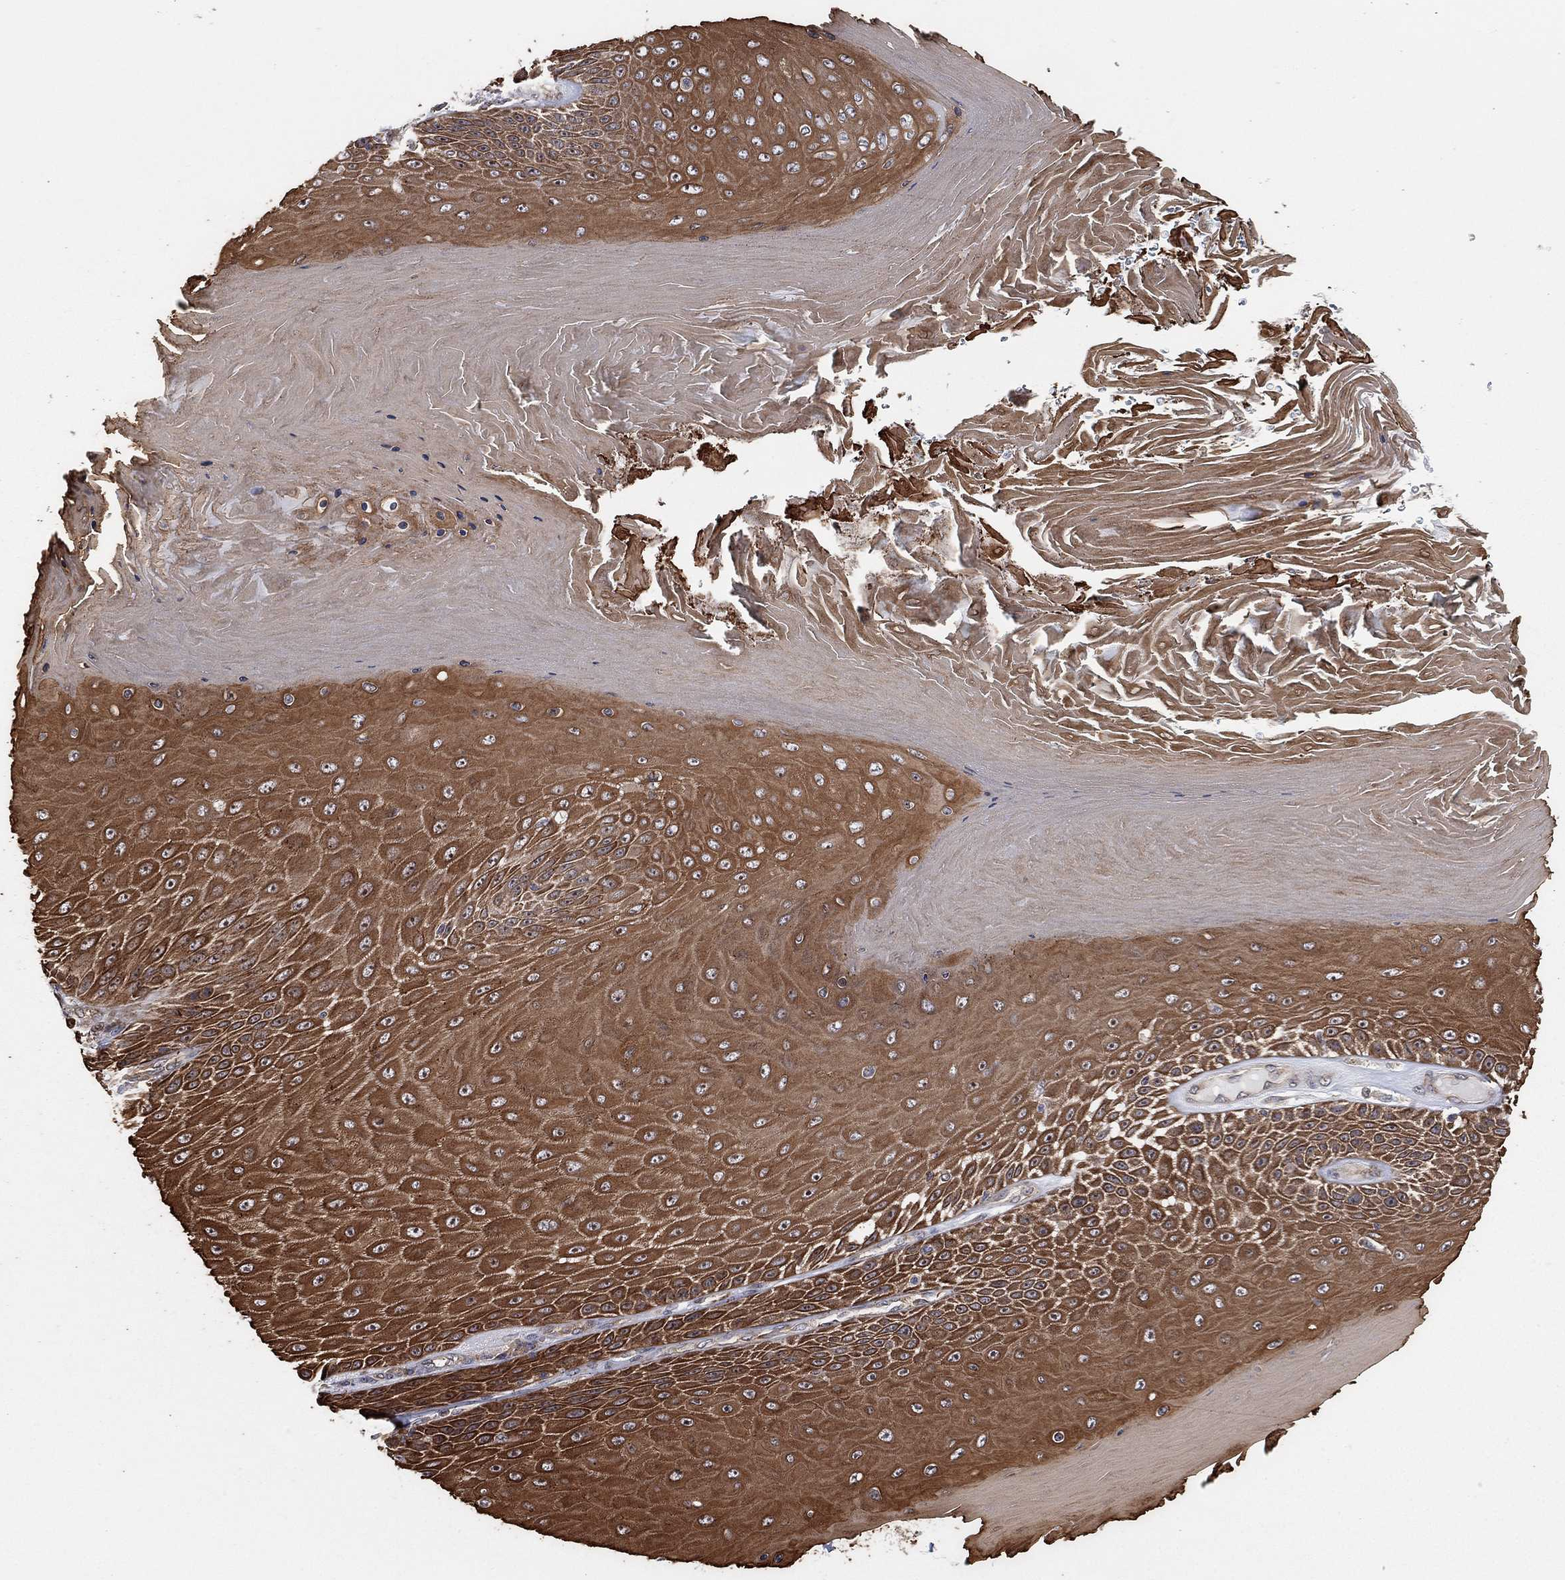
{"staining": {"intensity": "strong", "quantity": ">75%", "location": "cytoplasmic/membranous"}, "tissue": "skin cancer", "cell_type": "Tumor cells", "image_type": "cancer", "snomed": [{"axis": "morphology", "description": "Squamous cell carcinoma, NOS"}, {"axis": "topography", "description": "Skin"}], "caption": "Tumor cells reveal high levels of strong cytoplasmic/membranous positivity in approximately >75% of cells in human squamous cell carcinoma (skin). The protein of interest is stained brown, and the nuclei are stained in blue (DAB (3,3'-diaminobenzidine) IHC with brightfield microscopy, high magnification).", "gene": "TMCO1", "patient": {"sex": "male", "age": 62}}